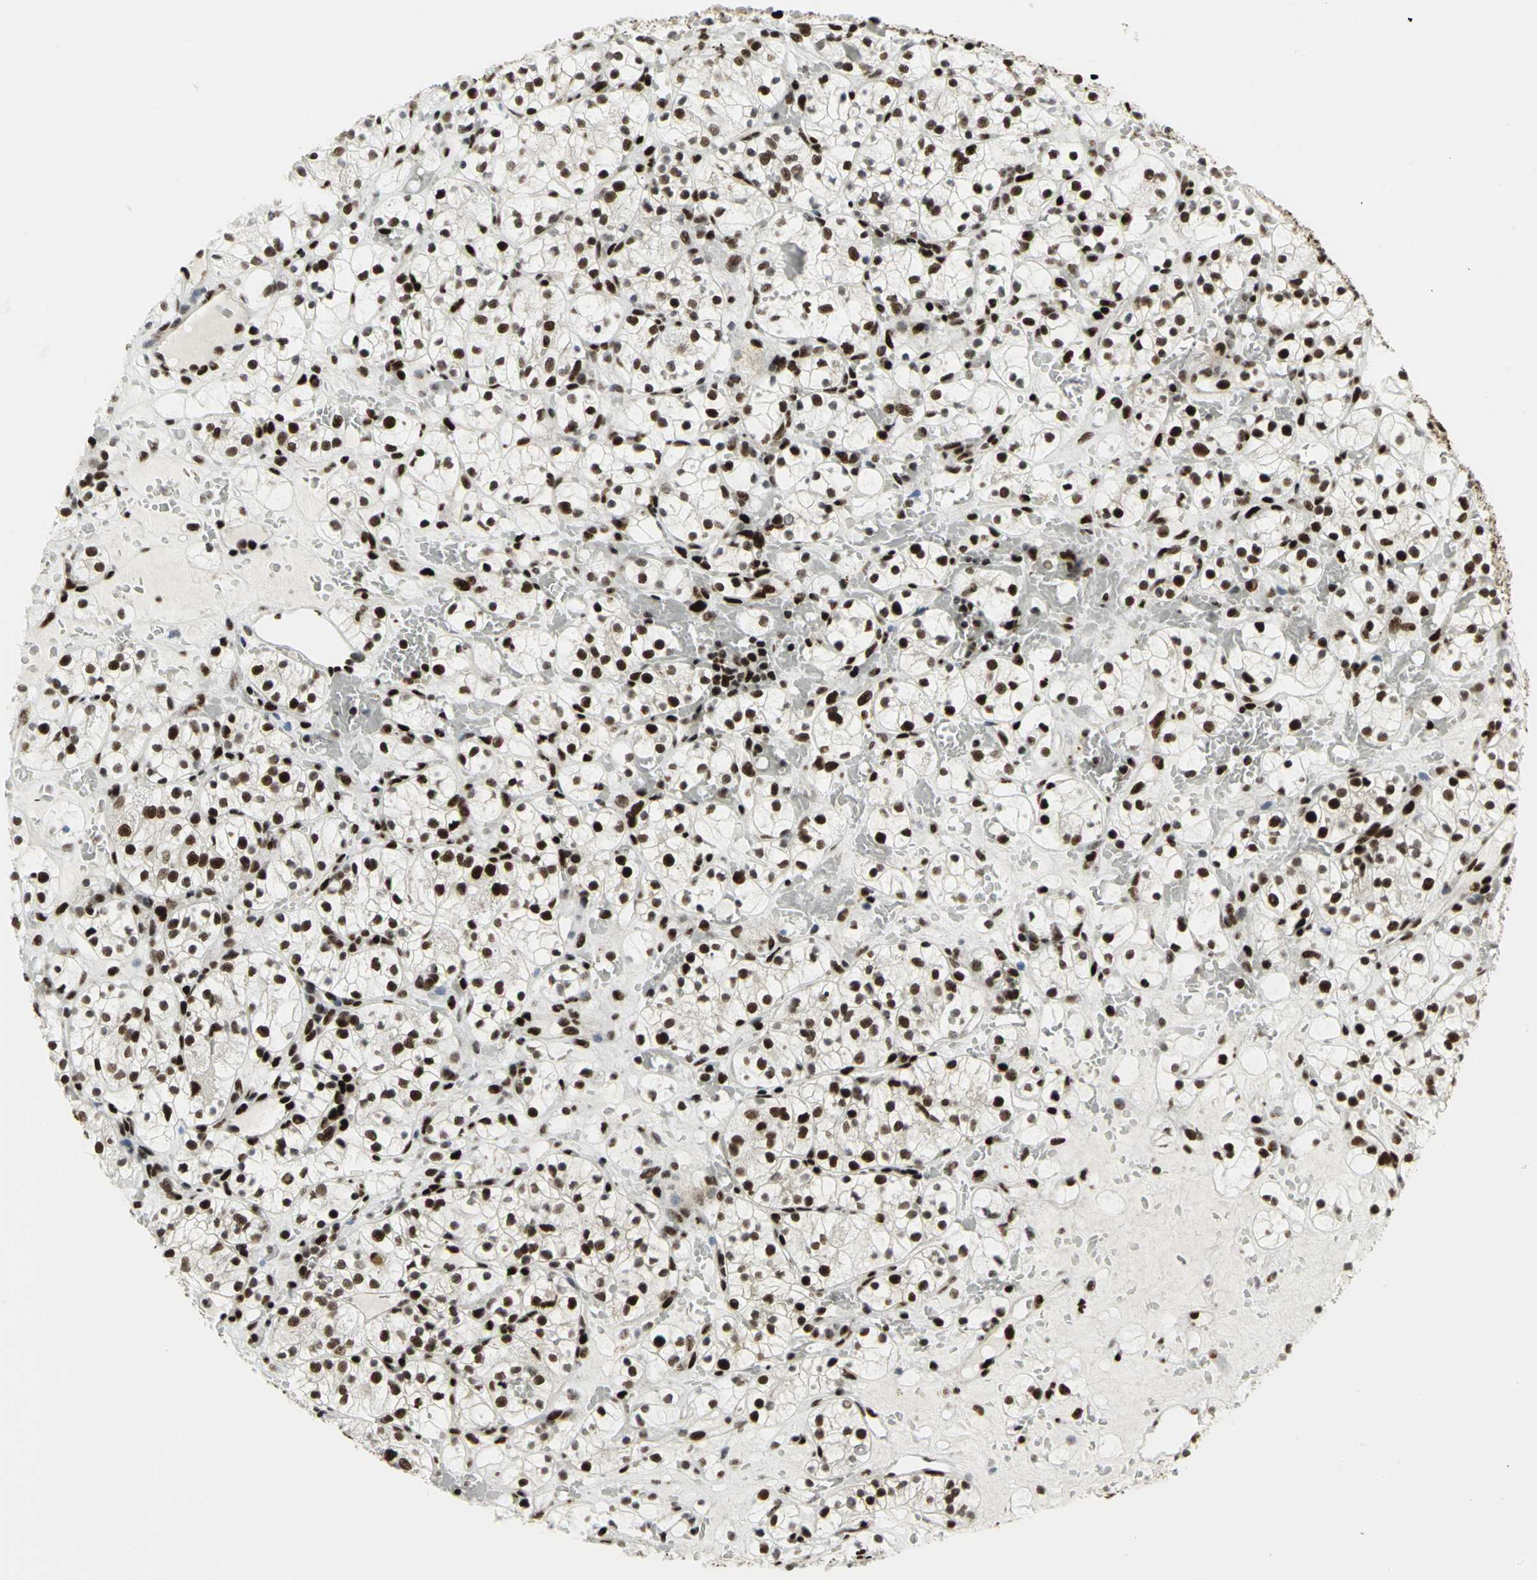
{"staining": {"intensity": "strong", "quantity": ">75%", "location": "nuclear"}, "tissue": "renal cancer", "cell_type": "Tumor cells", "image_type": "cancer", "snomed": [{"axis": "morphology", "description": "Adenocarcinoma, NOS"}, {"axis": "topography", "description": "Kidney"}], "caption": "Approximately >75% of tumor cells in human renal cancer display strong nuclear protein expression as visualized by brown immunohistochemical staining.", "gene": "SMARCA4", "patient": {"sex": "female", "age": 60}}